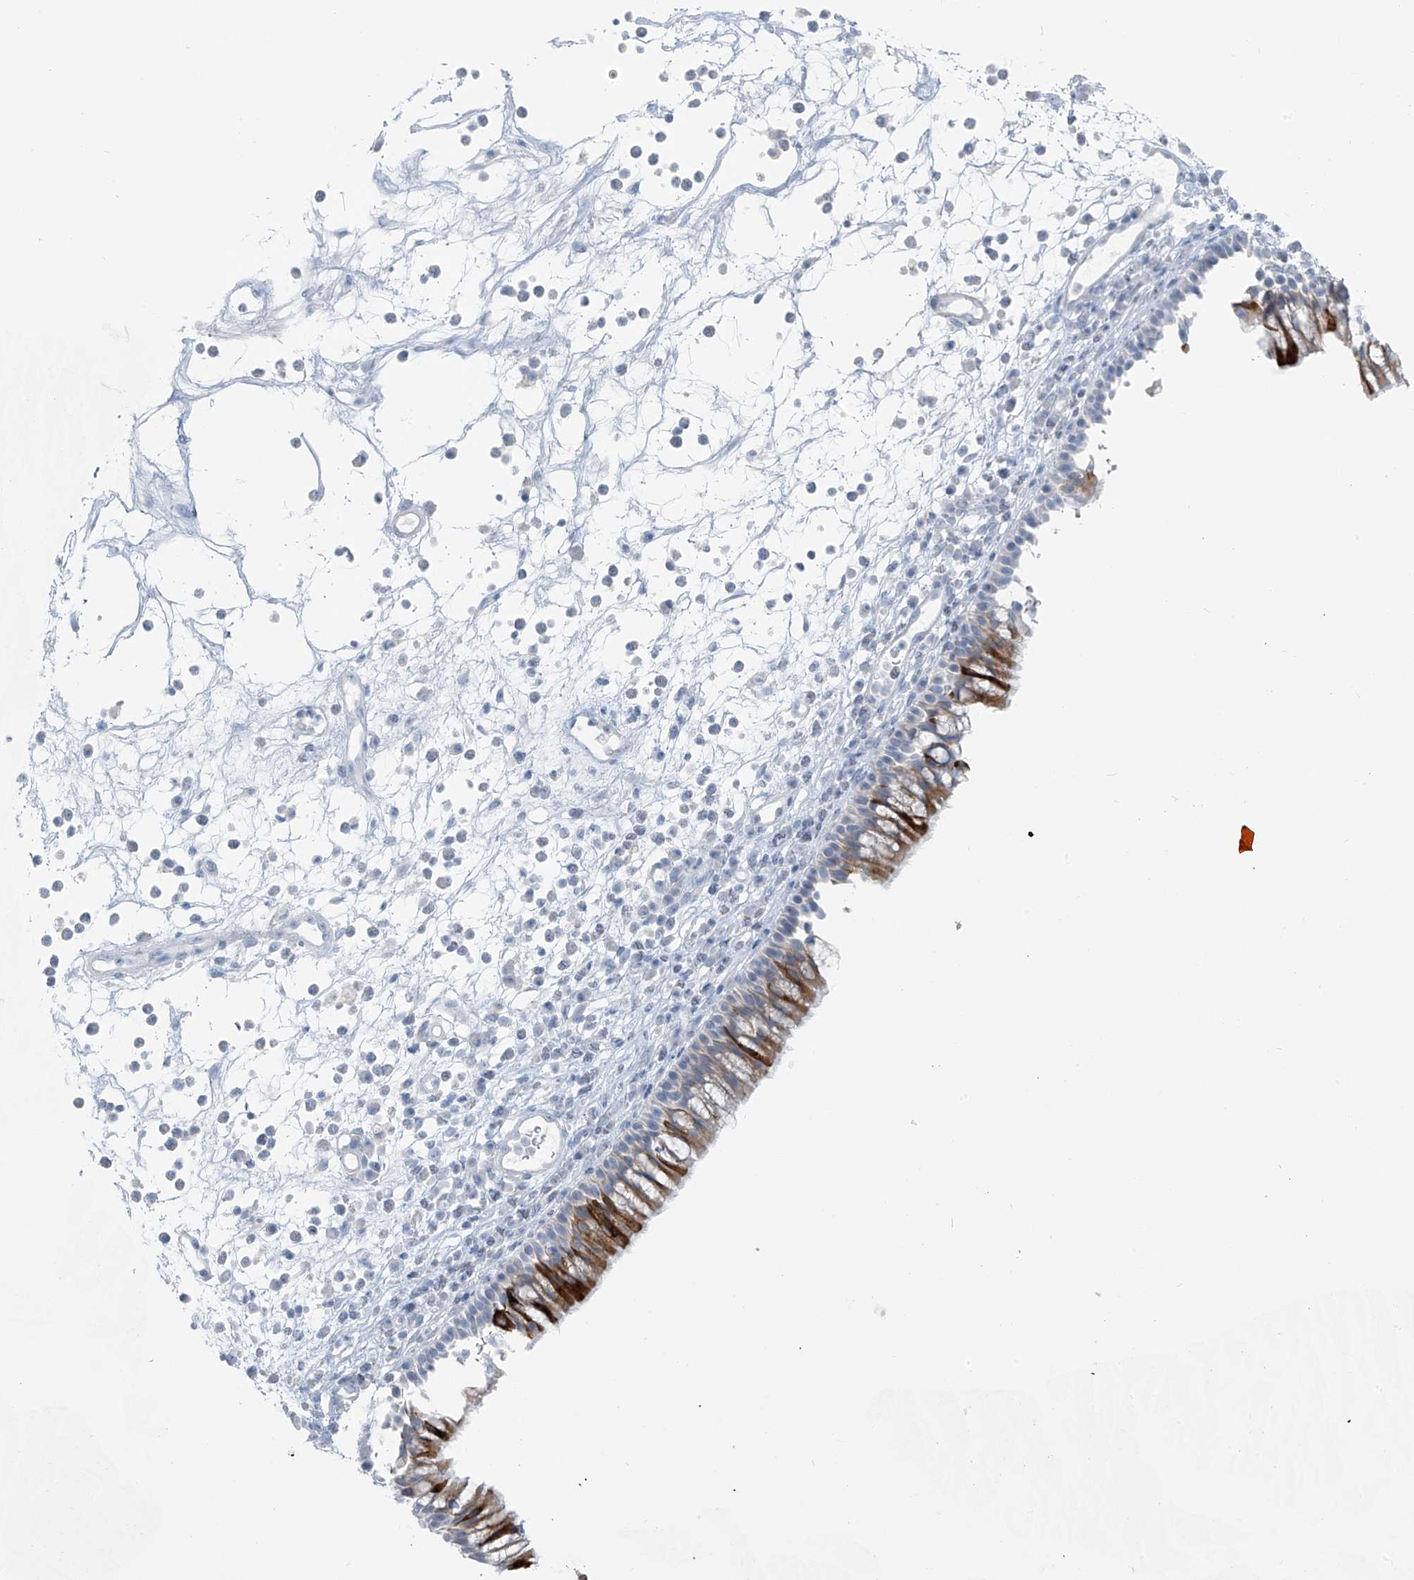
{"staining": {"intensity": "moderate", "quantity": "25%-75%", "location": "cytoplasmic/membranous"}, "tissue": "nasopharynx", "cell_type": "Respiratory epithelial cells", "image_type": "normal", "snomed": [{"axis": "morphology", "description": "Normal tissue, NOS"}, {"axis": "morphology", "description": "Inflammation, NOS"}, {"axis": "morphology", "description": "Malignant melanoma, Metastatic site"}, {"axis": "topography", "description": "Nasopharynx"}], "caption": "The micrograph displays a brown stain indicating the presence of a protein in the cytoplasmic/membranous of respiratory epithelial cells in nasopharynx. The staining is performed using DAB (3,3'-diaminobenzidine) brown chromogen to label protein expression. The nuclei are counter-stained blue using hematoxylin.", "gene": "SLC25A43", "patient": {"sex": "male", "age": 70}}